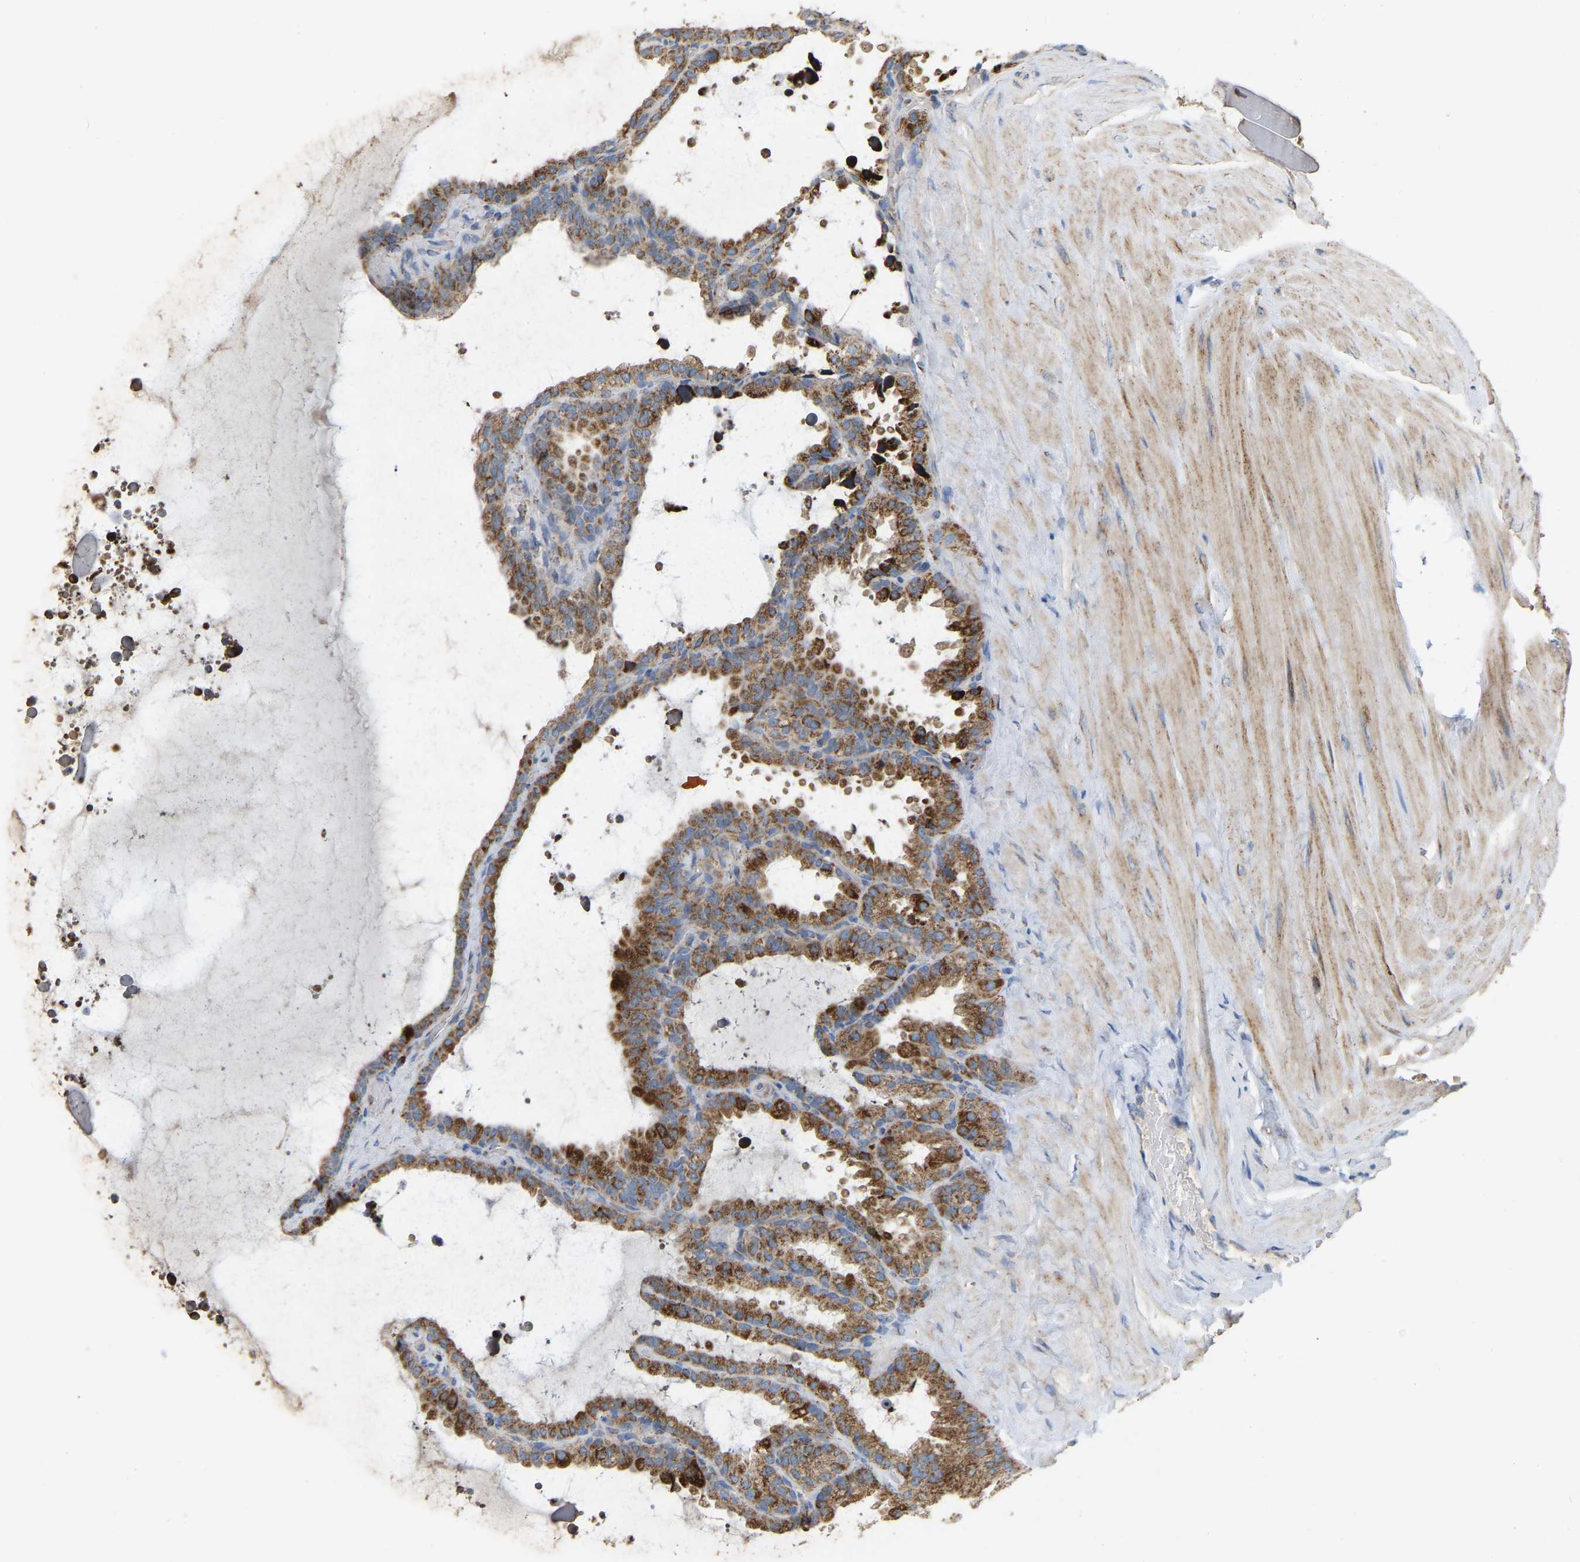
{"staining": {"intensity": "moderate", "quantity": ">75%", "location": "cytoplasmic/membranous"}, "tissue": "seminal vesicle", "cell_type": "Glandular cells", "image_type": "normal", "snomed": [{"axis": "morphology", "description": "Normal tissue, NOS"}, {"axis": "topography", "description": "Seminal veicle"}], "caption": "Immunohistochemical staining of unremarkable seminal vesicle exhibits medium levels of moderate cytoplasmic/membranous expression in approximately >75% of glandular cells.", "gene": "CBLB", "patient": {"sex": "male", "age": 46}}